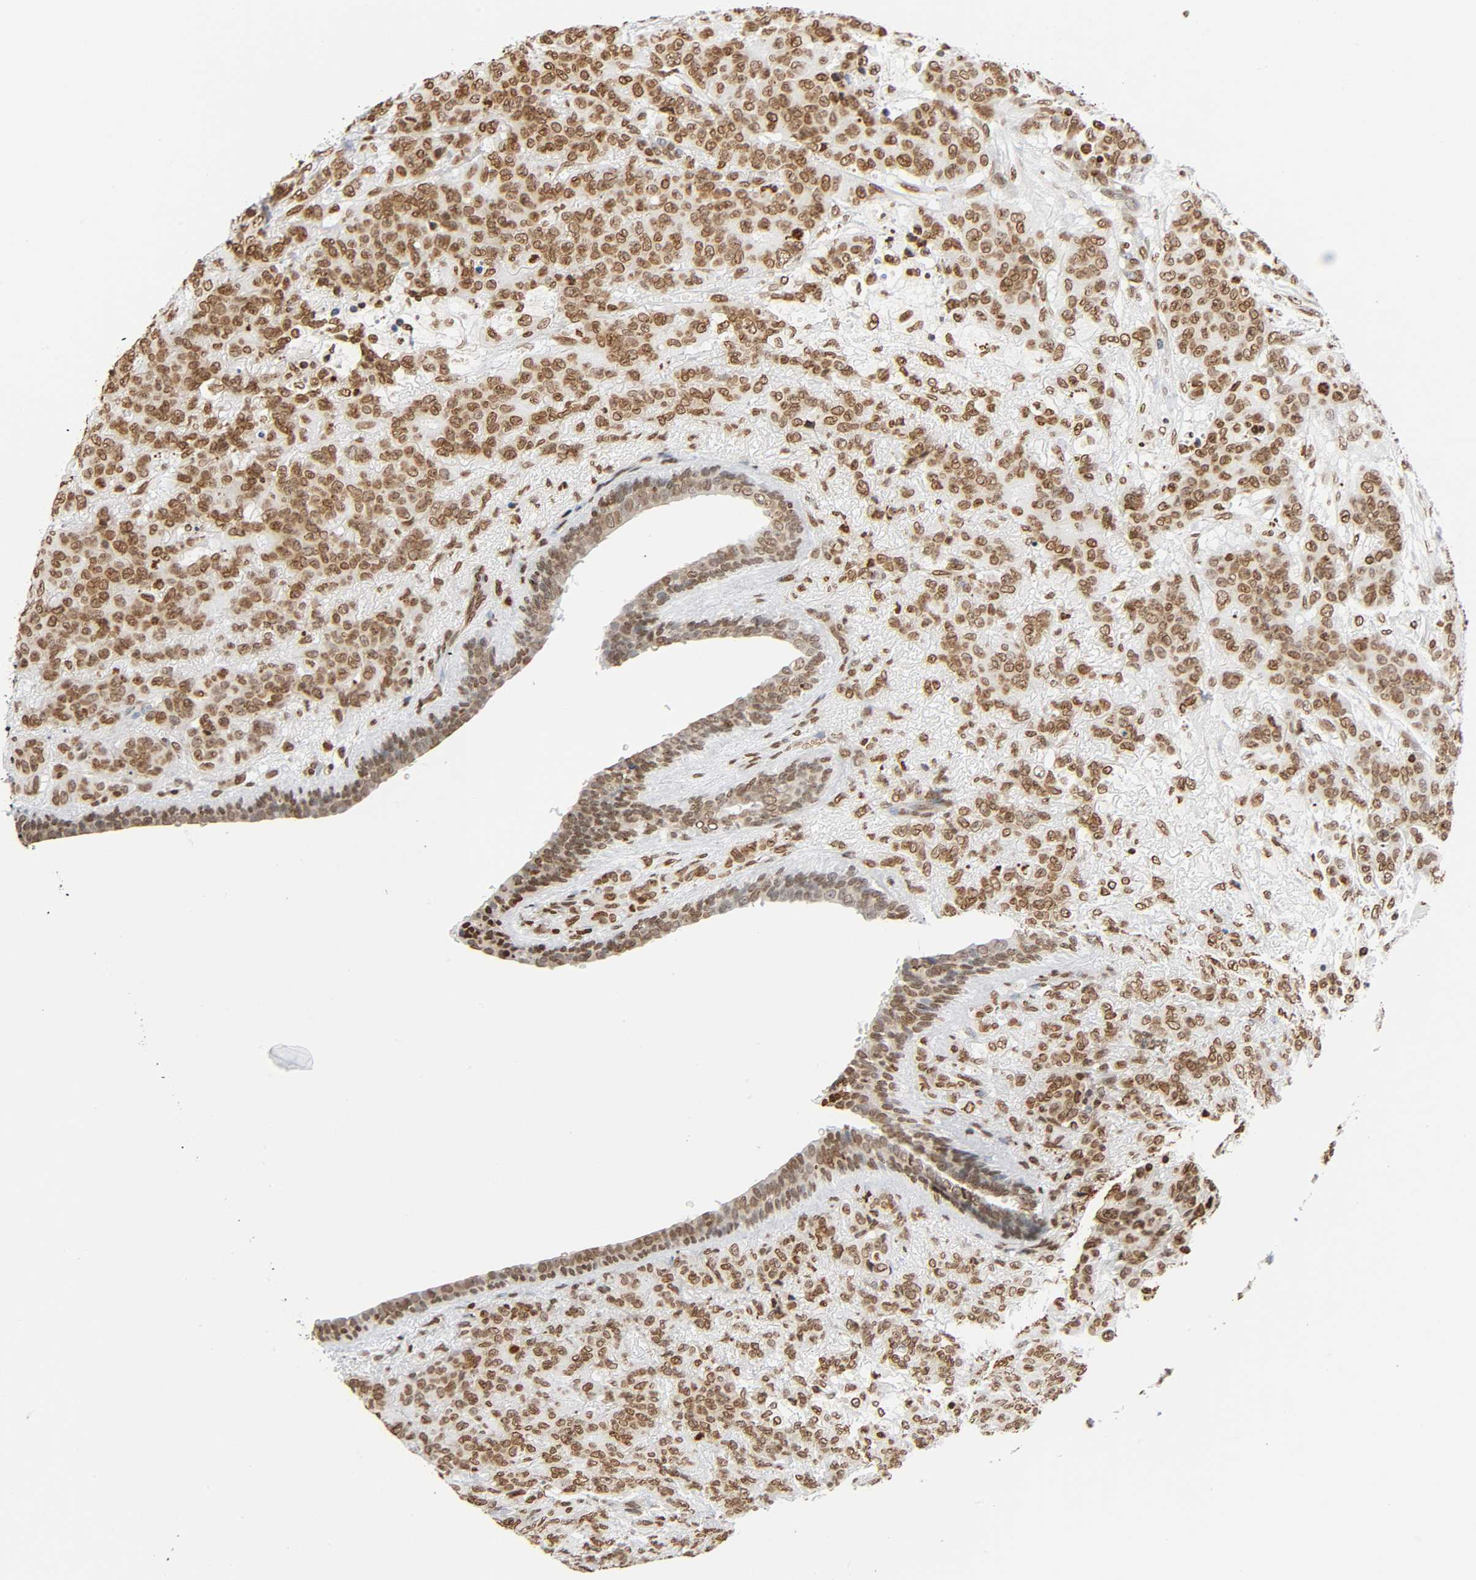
{"staining": {"intensity": "moderate", "quantity": ">75%", "location": "nuclear"}, "tissue": "breast cancer", "cell_type": "Tumor cells", "image_type": "cancer", "snomed": [{"axis": "morphology", "description": "Duct carcinoma"}, {"axis": "topography", "description": "Breast"}], "caption": "Protein expression analysis of breast cancer shows moderate nuclear expression in about >75% of tumor cells.", "gene": "HOXA6", "patient": {"sex": "female", "age": 40}}